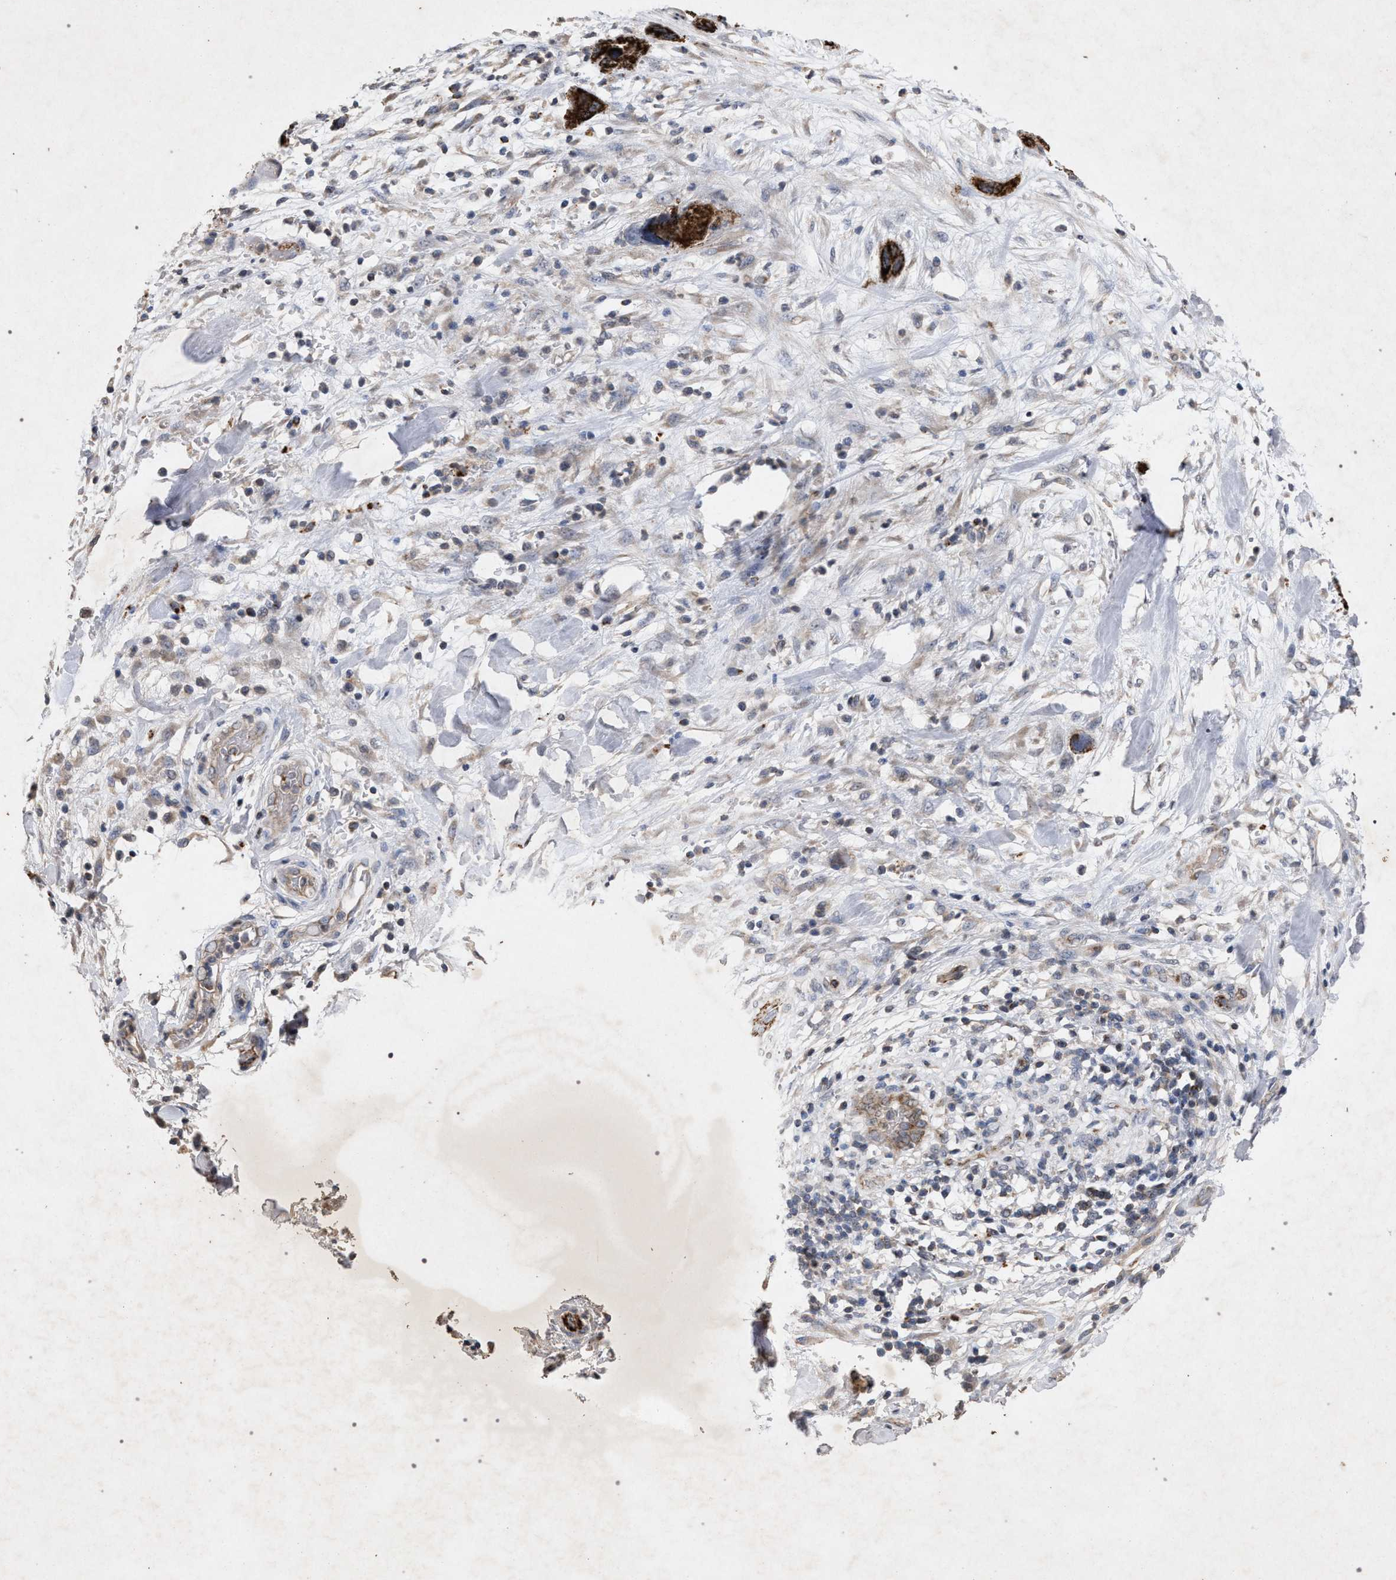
{"staining": {"intensity": "strong", "quantity": ">75%", "location": "cytoplasmic/membranous"}, "tissue": "pancreatic cancer", "cell_type": "Tumor cells", "image_type": "cancer", "snomed": [{"axis": "morphology", "description": "Adenocarcinoma, NOS"}, {"axis": "topography", "description": "Pancreas"}], "caption": "Protein staining by IHC shows strong cytoplasmic/membranous expression in approximately >75% of tumor cells in adenocarcinoma (pancreatic). Immunohistochemistry stains the protein in brown and the nuclei are stained blue.", "gene": "PKD2L1", "patient": {"sex": "female", "age": 71}}